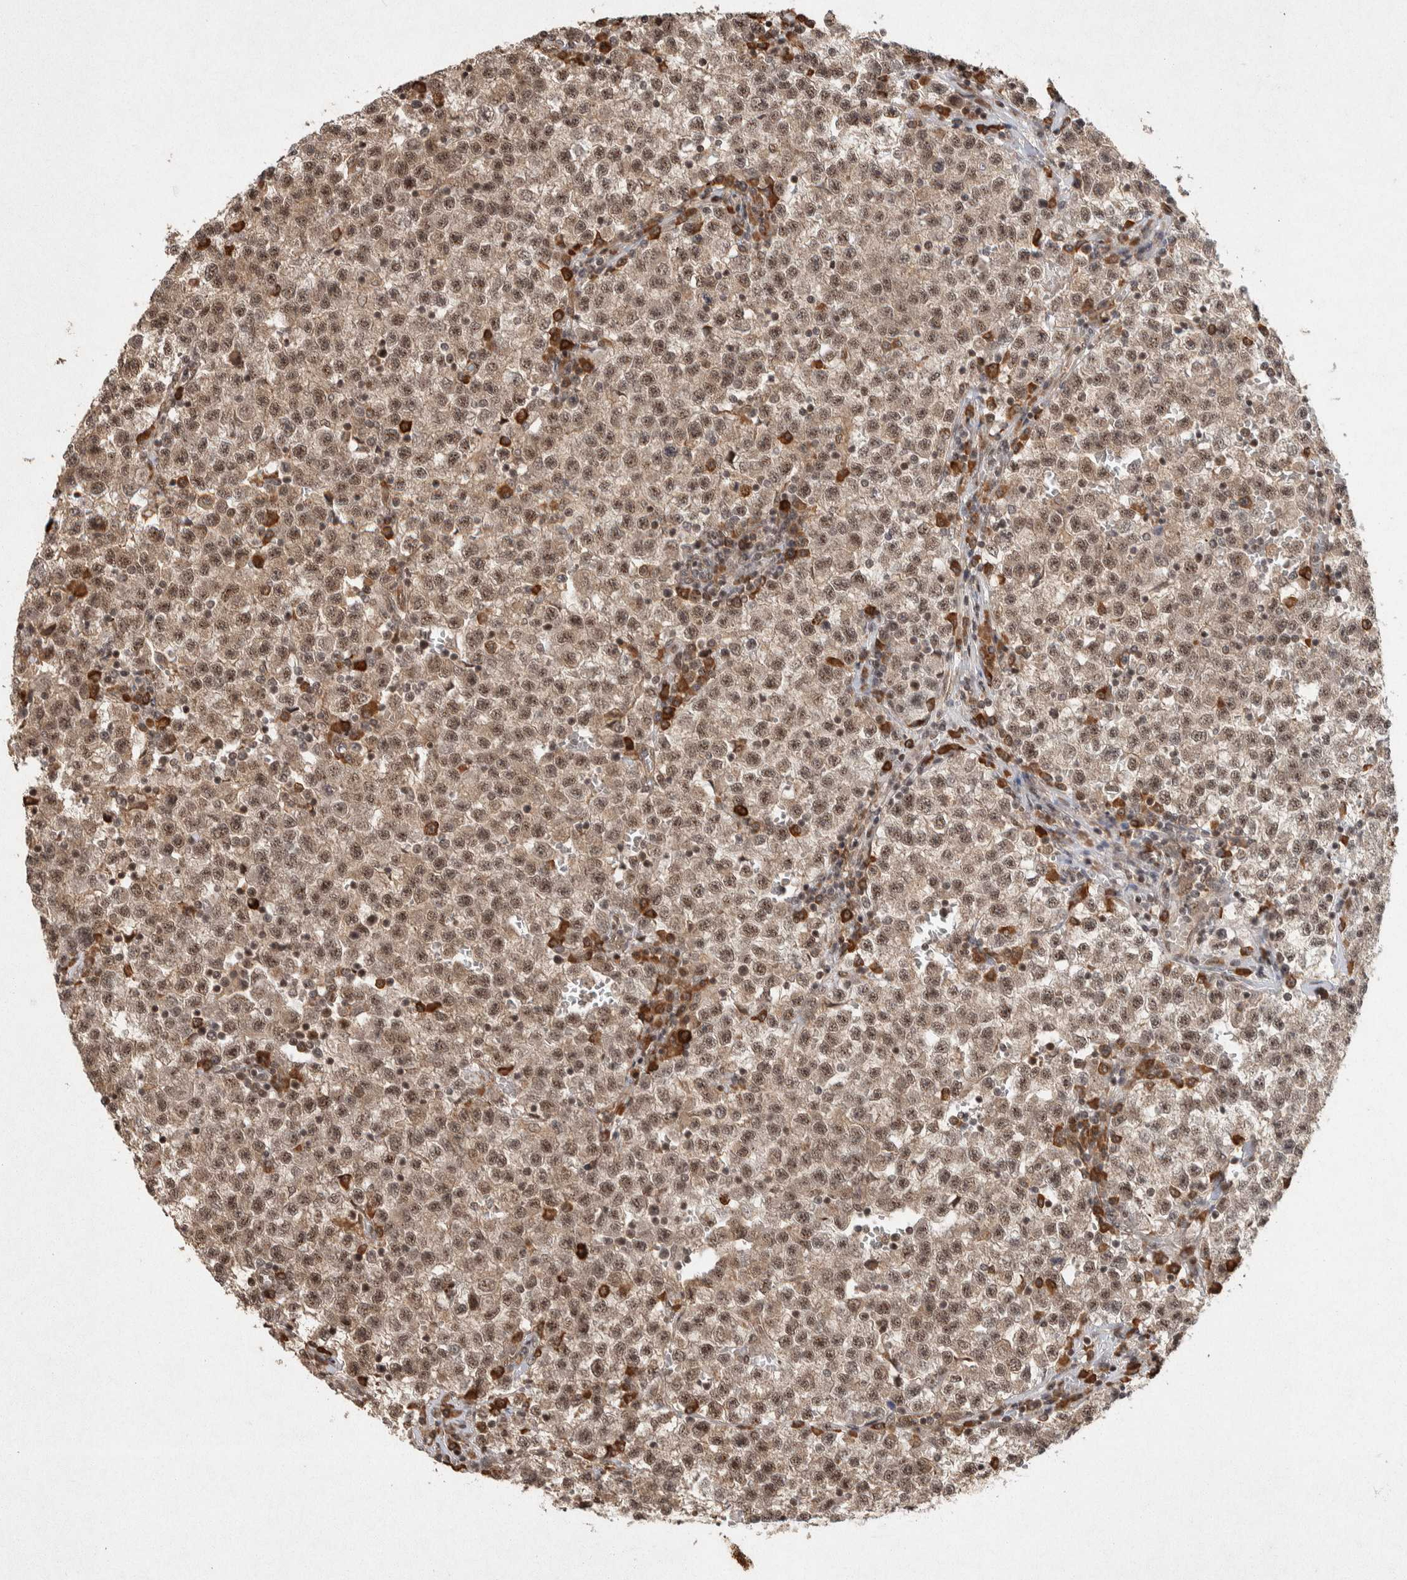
{"staining": {"intensity": "moderate", "quantity": ">75%", "location": "nuclear"}, "tissue": "testis cancer", "cell_type": "Tumor cells", "image_type": "cancer", "snomed": [{"axis": "morphology", "description": "Seminoma, NOS"}, {"axis": "topography", "description": "Testis"}], "caption": "Immunohistochemical staining of human testis cancer displays moderate nuclear protein staining in approximately >75% of tumor cells.", "gene": "TOR1B", "patient": {"sex": "male", "age": 22}}